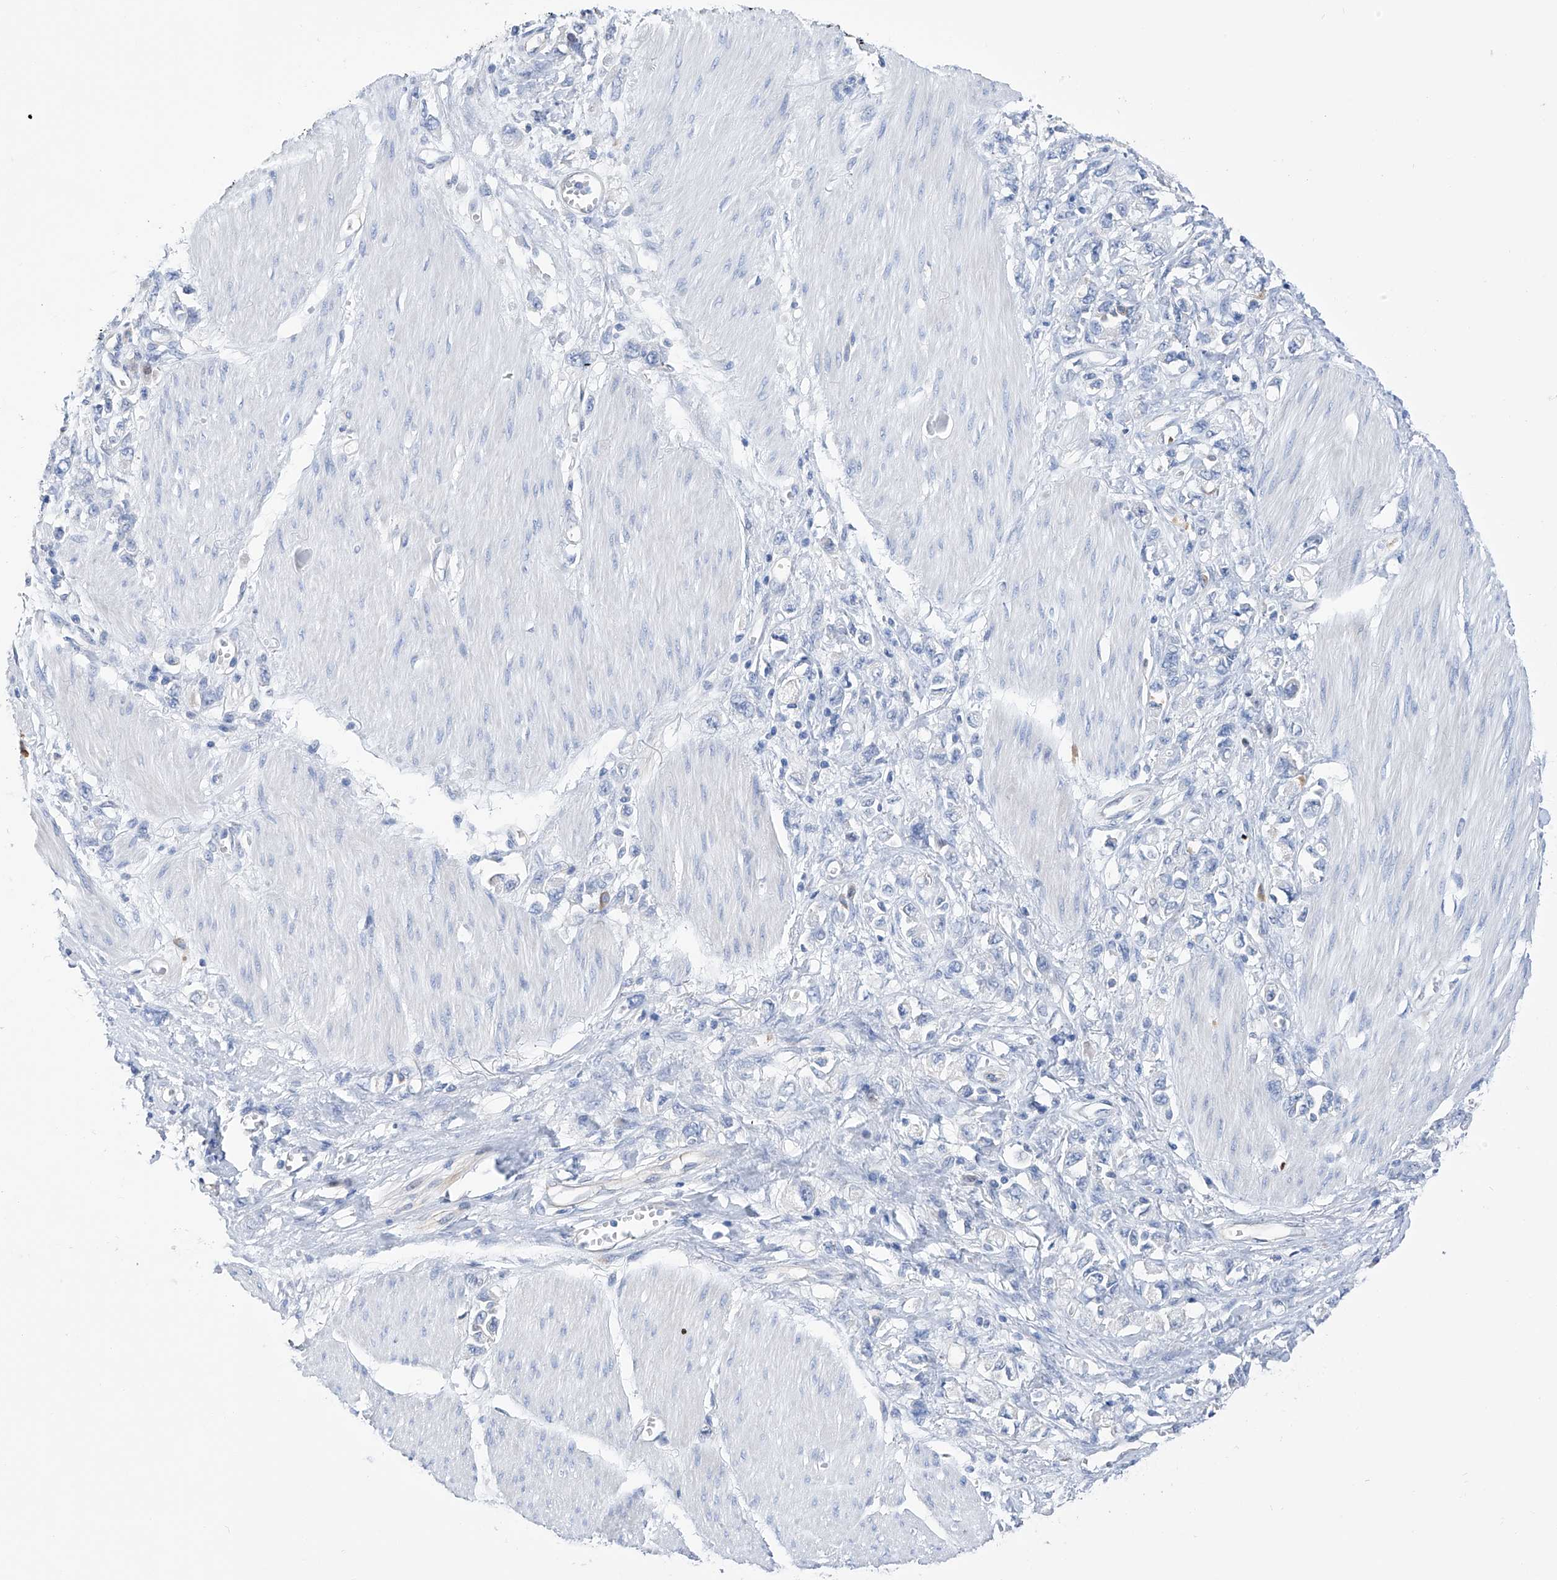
{"staining": {"intensity": "negative", "quantity": "none", "location": "none"}, "tissue": "stomach cancer", "cell_type": "Tumor cells", "image_type": "cancer", "snomed": [{"axis": "morphology", "description": "Adenocarcinoma, NOS"}, {"axis": "topography", "description": "Stomach"}], "caption": "Stomach cancer was stained to show a protein in brown. There is no significant staining in tumor cells. (DAB IHC visualized using brightfield microscopy, high magnification).", "gene": "PGM3", "patient": {"sex": "female", "age": 76}}